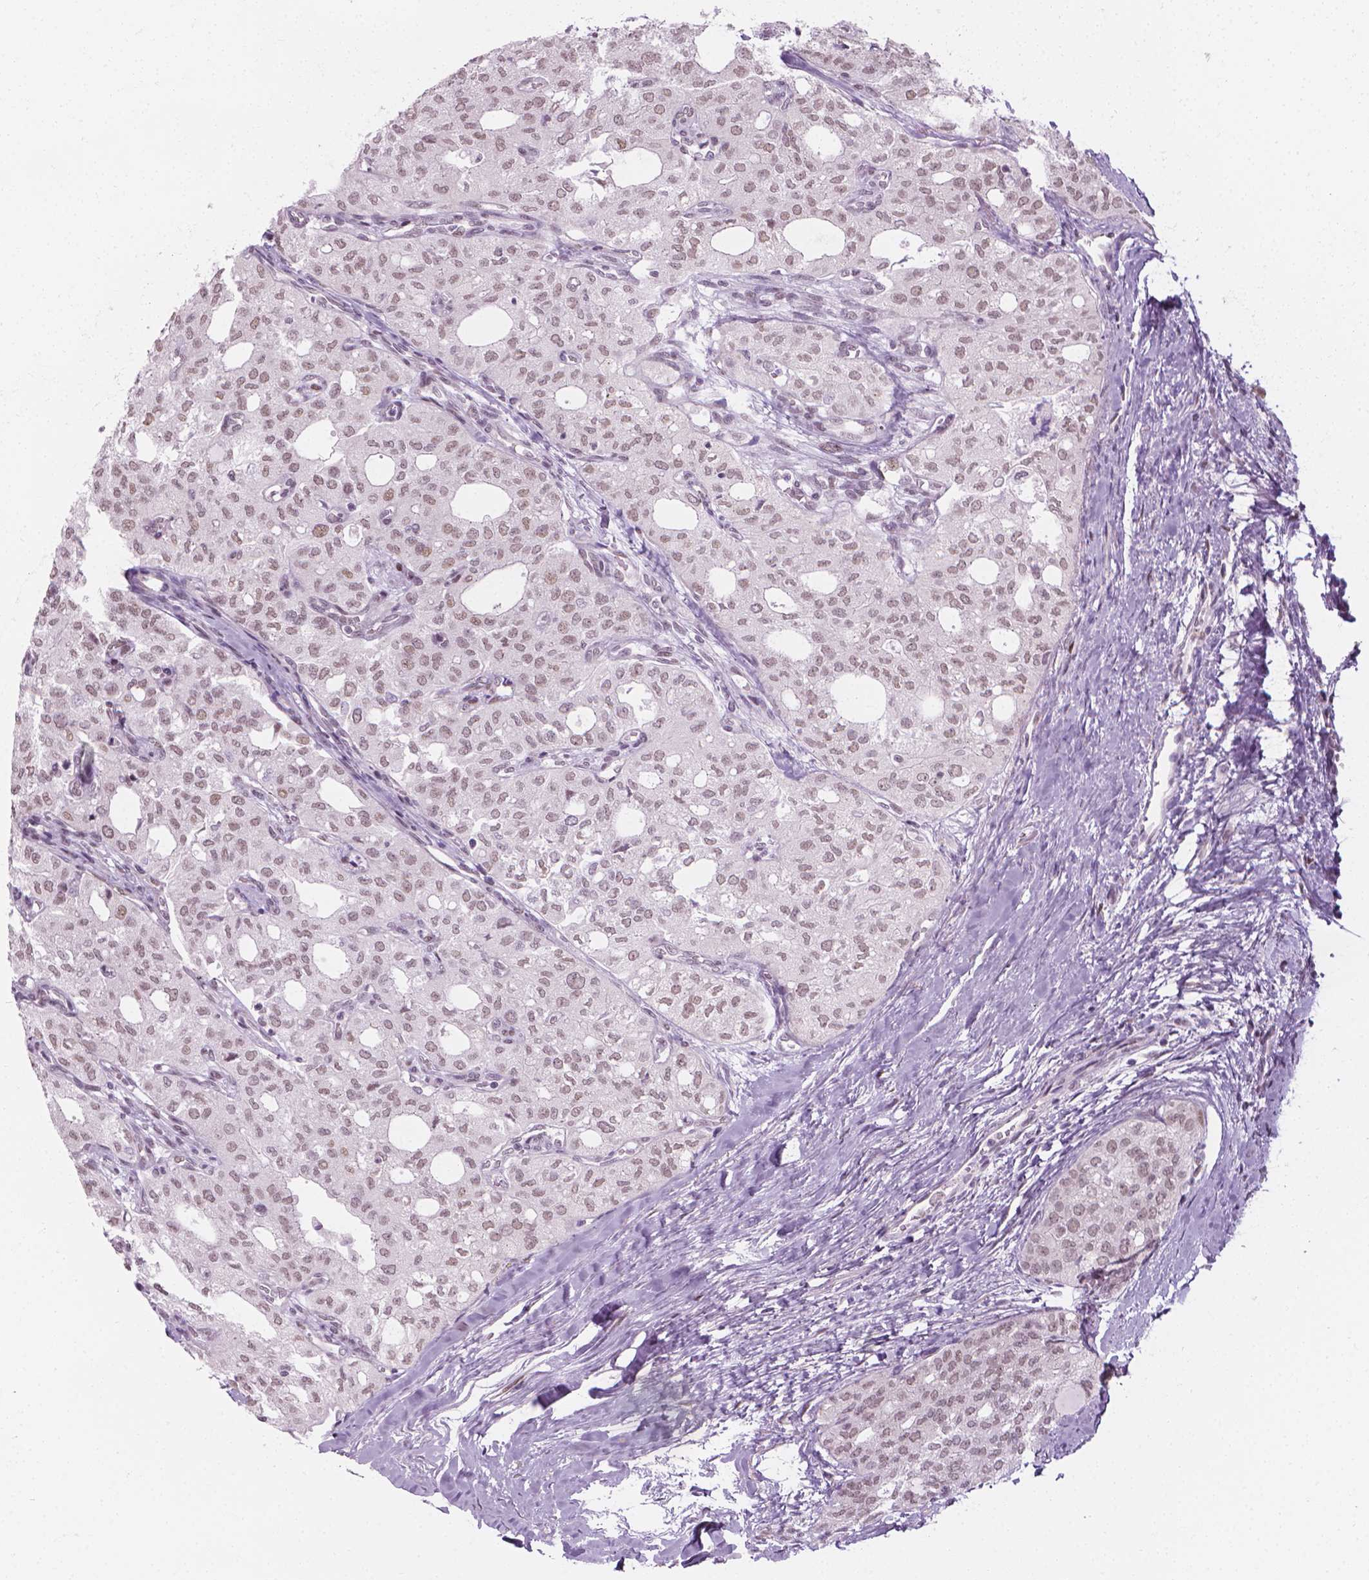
{"staining": {"intensity": "weak", "quantity": ">75%", "location": "nuclear"}, "tissue": "thyroid cancer", "cell_type": "Tumor cells", "image_type": "cancer", "snomed": [{"axis": "morphology", "description": "Follicular adenoma carcinoma, NOS"}, {"axis": "topography", "description": "Thyroid gland"}], "caption": "Immunohistochemistry (DAB) staining of thyroid cancer exhibits weak nuclear protein positivity in about >75% of tumor cells.", "gene": "CDKN1C", "patient": {"sex": "male", "age": 75}}